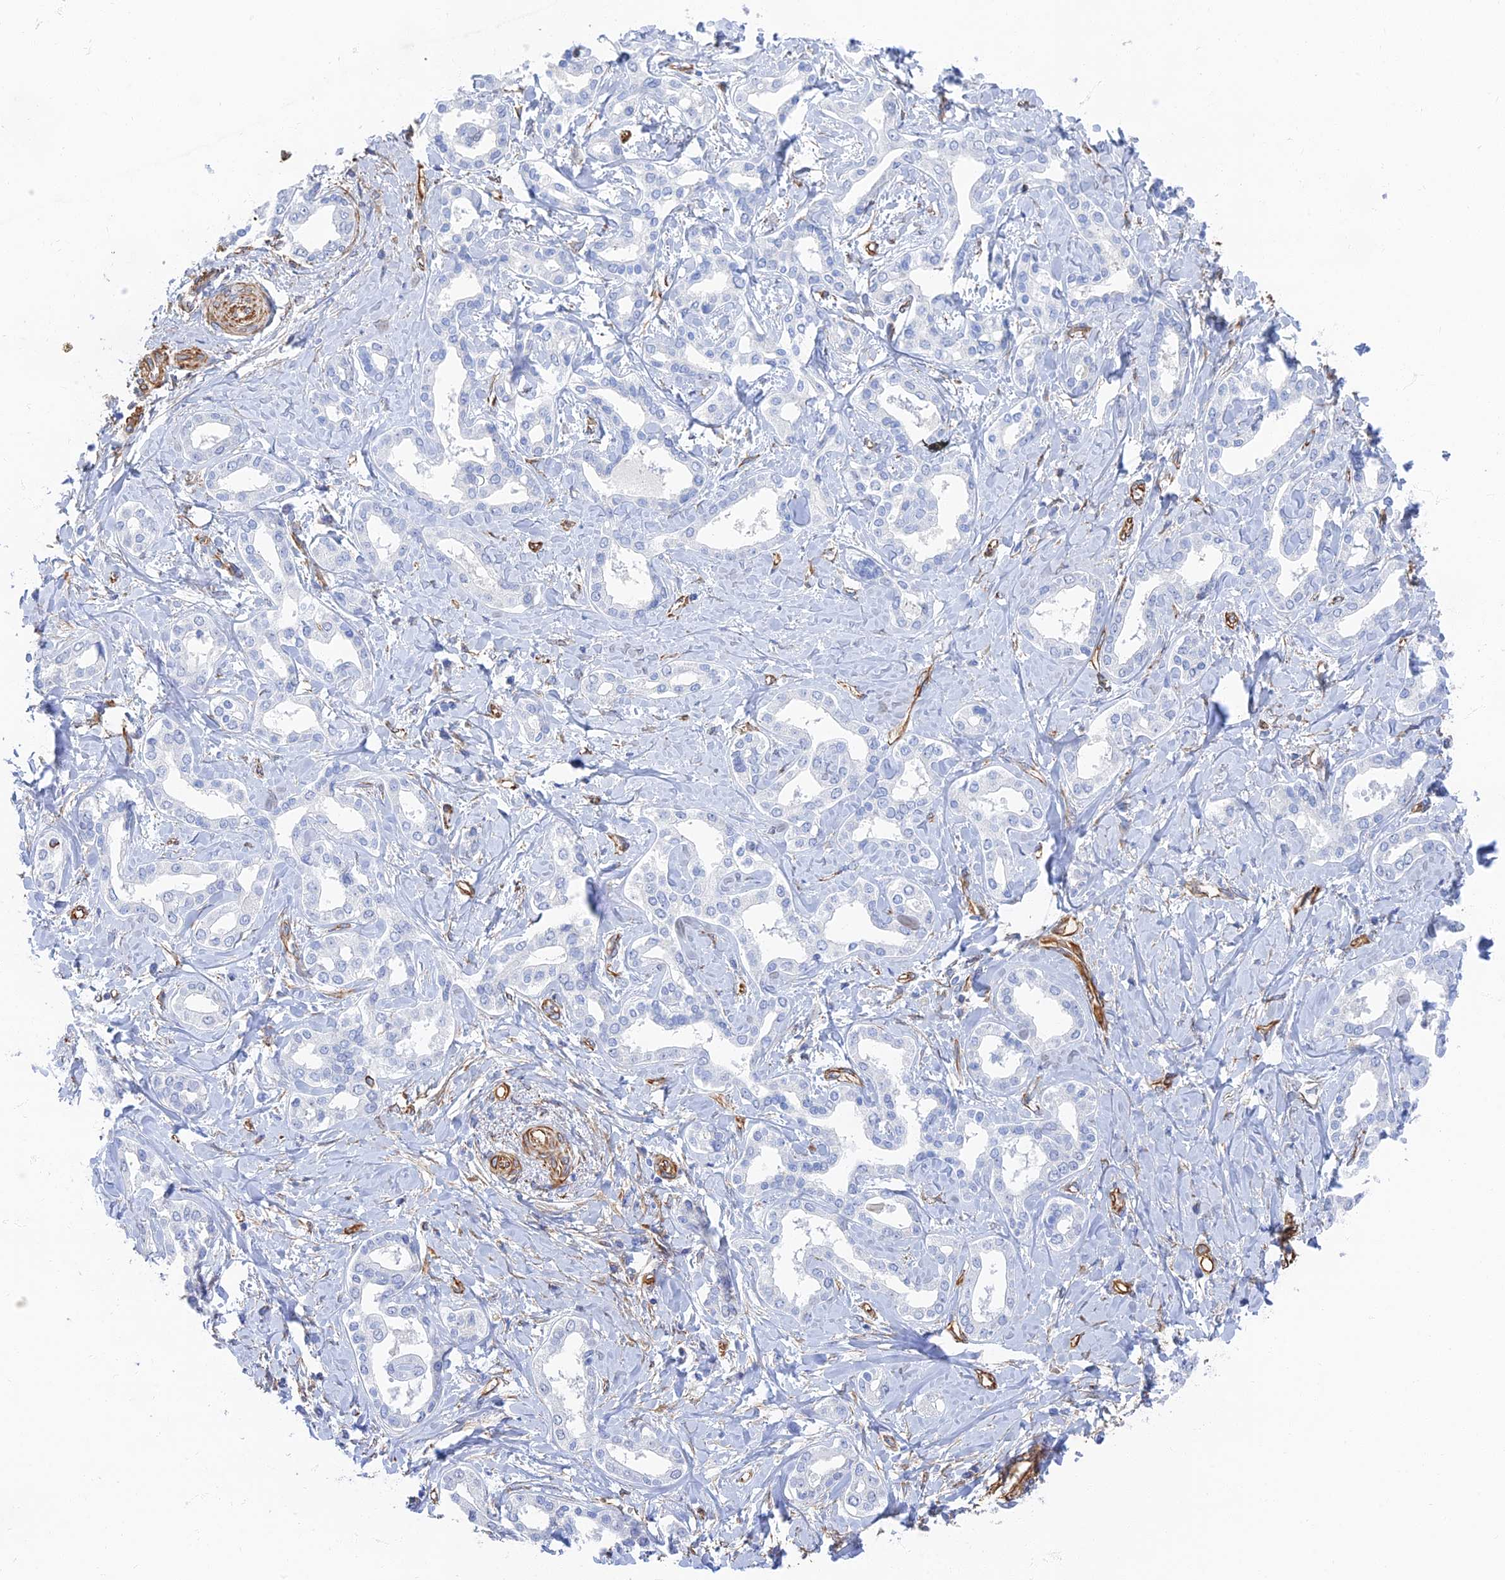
{"staining": {"intensity": "negative", "quantity": "none", "location": "none"}, "tissue": "liver cancer", "cell_type": "Tumor cells", "image_type": "cancer", "snomed": [{"axis": "morphology", "description": "Cholangiocarcinoma"}, {"axis": "topography", "description": "Liver"}], "caption": "This is an IHC micrograph of cholangiocarcinoma (liver). There is no staining in tumor cells.", "gene": "RMC1", "patient": {"sex": "female", "age": 77}}